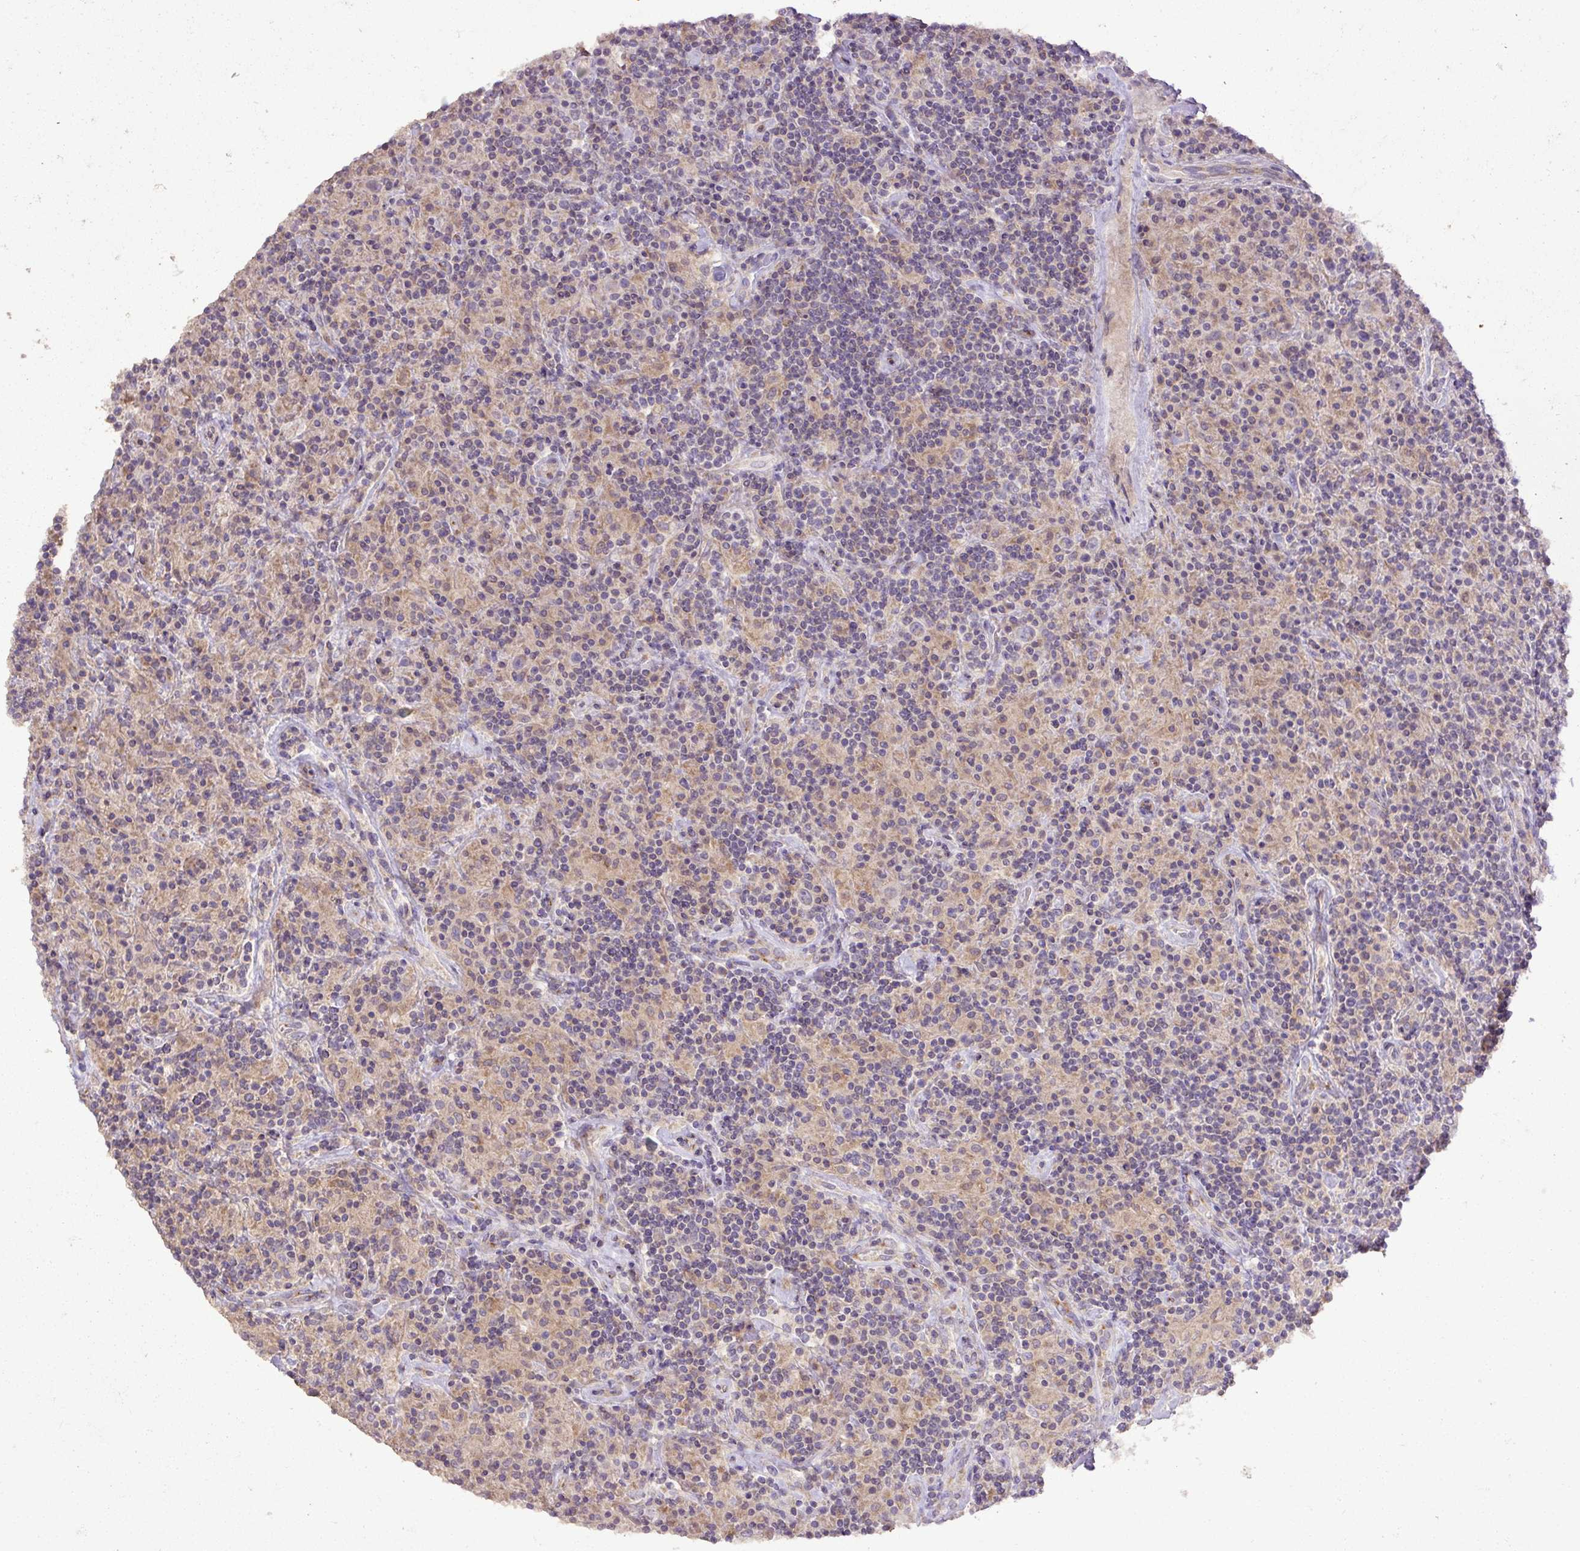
{"staining": {"intensity": "negative", "quantity": "none", "location": "none"}, "tissue": "lymphoma", "cell_type": "Tumor cells", "image_type": "cancer", "snomed": [{"axis": "morphology", "description": "Hodgkin's disease, NOS"}, {"axis": "topography", "description": "Lymph node"}], "caption": "A high-resolution photomicrograph shows immunohistochemistry staining of lymphoma, which demonstrates no significant positivity in tumor cells. (Immunohistochemistry, brightfield microscopy, high magnification).", "gene": "ABR", "patient": {"sex": "male", "age": 70}}